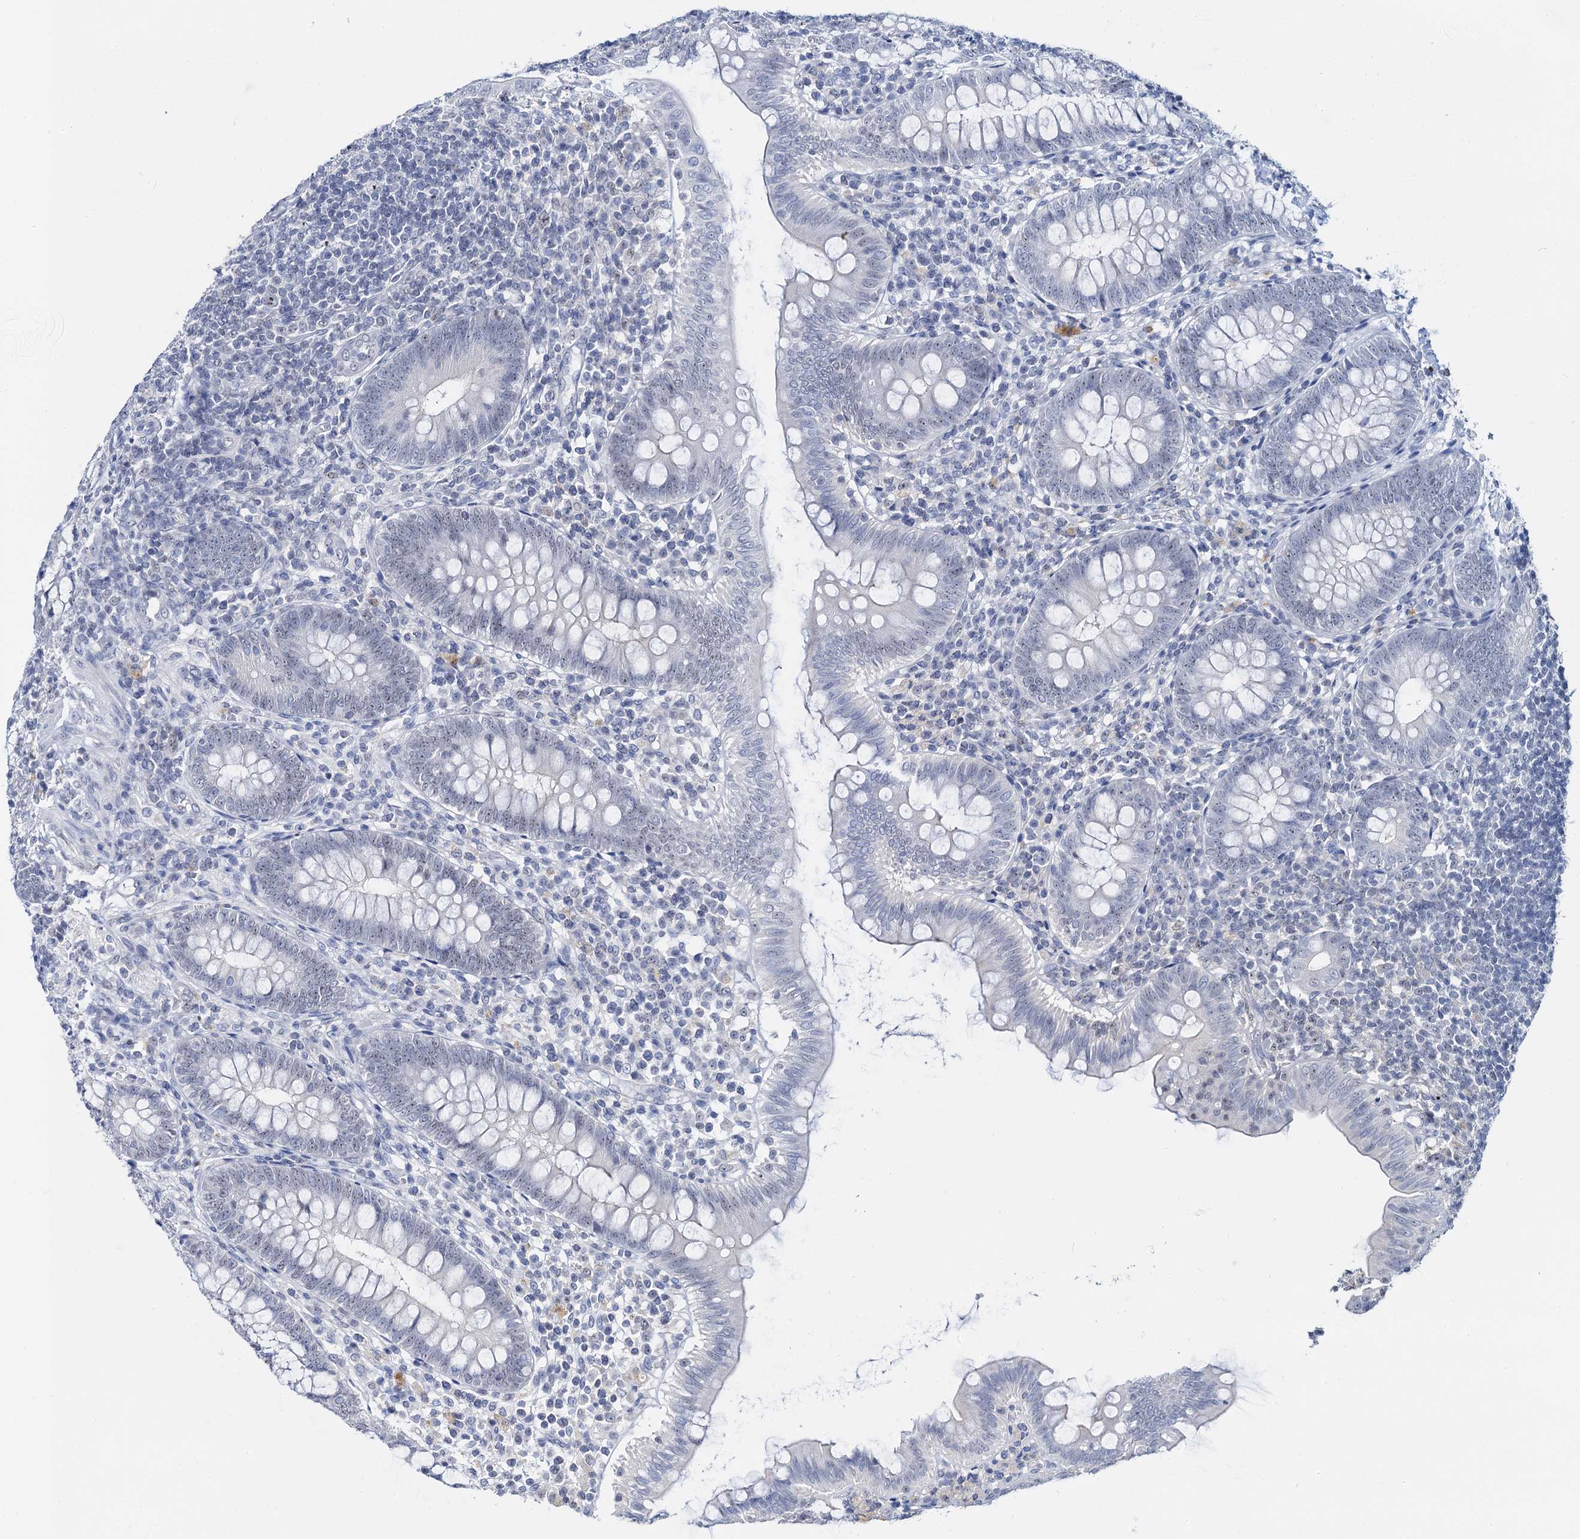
{"staining": {"intensity": "weak", "quantity": ">75%", "location": "nuclear"}, "tissue": "appendix", "cell_type": "Glandular cells", "image_type": "normal", "snomed": [{"axis": "morphology", "description": "Normal tissue, NOS"}, {"axis": "topography", "description": "Appendix"}], "caption": "Protein staining of normal appendix shows weak nuclear staining in about >75% of glandular cells.", "gene": "NOP2", "patient": {"sex": "male", "age": 14}}